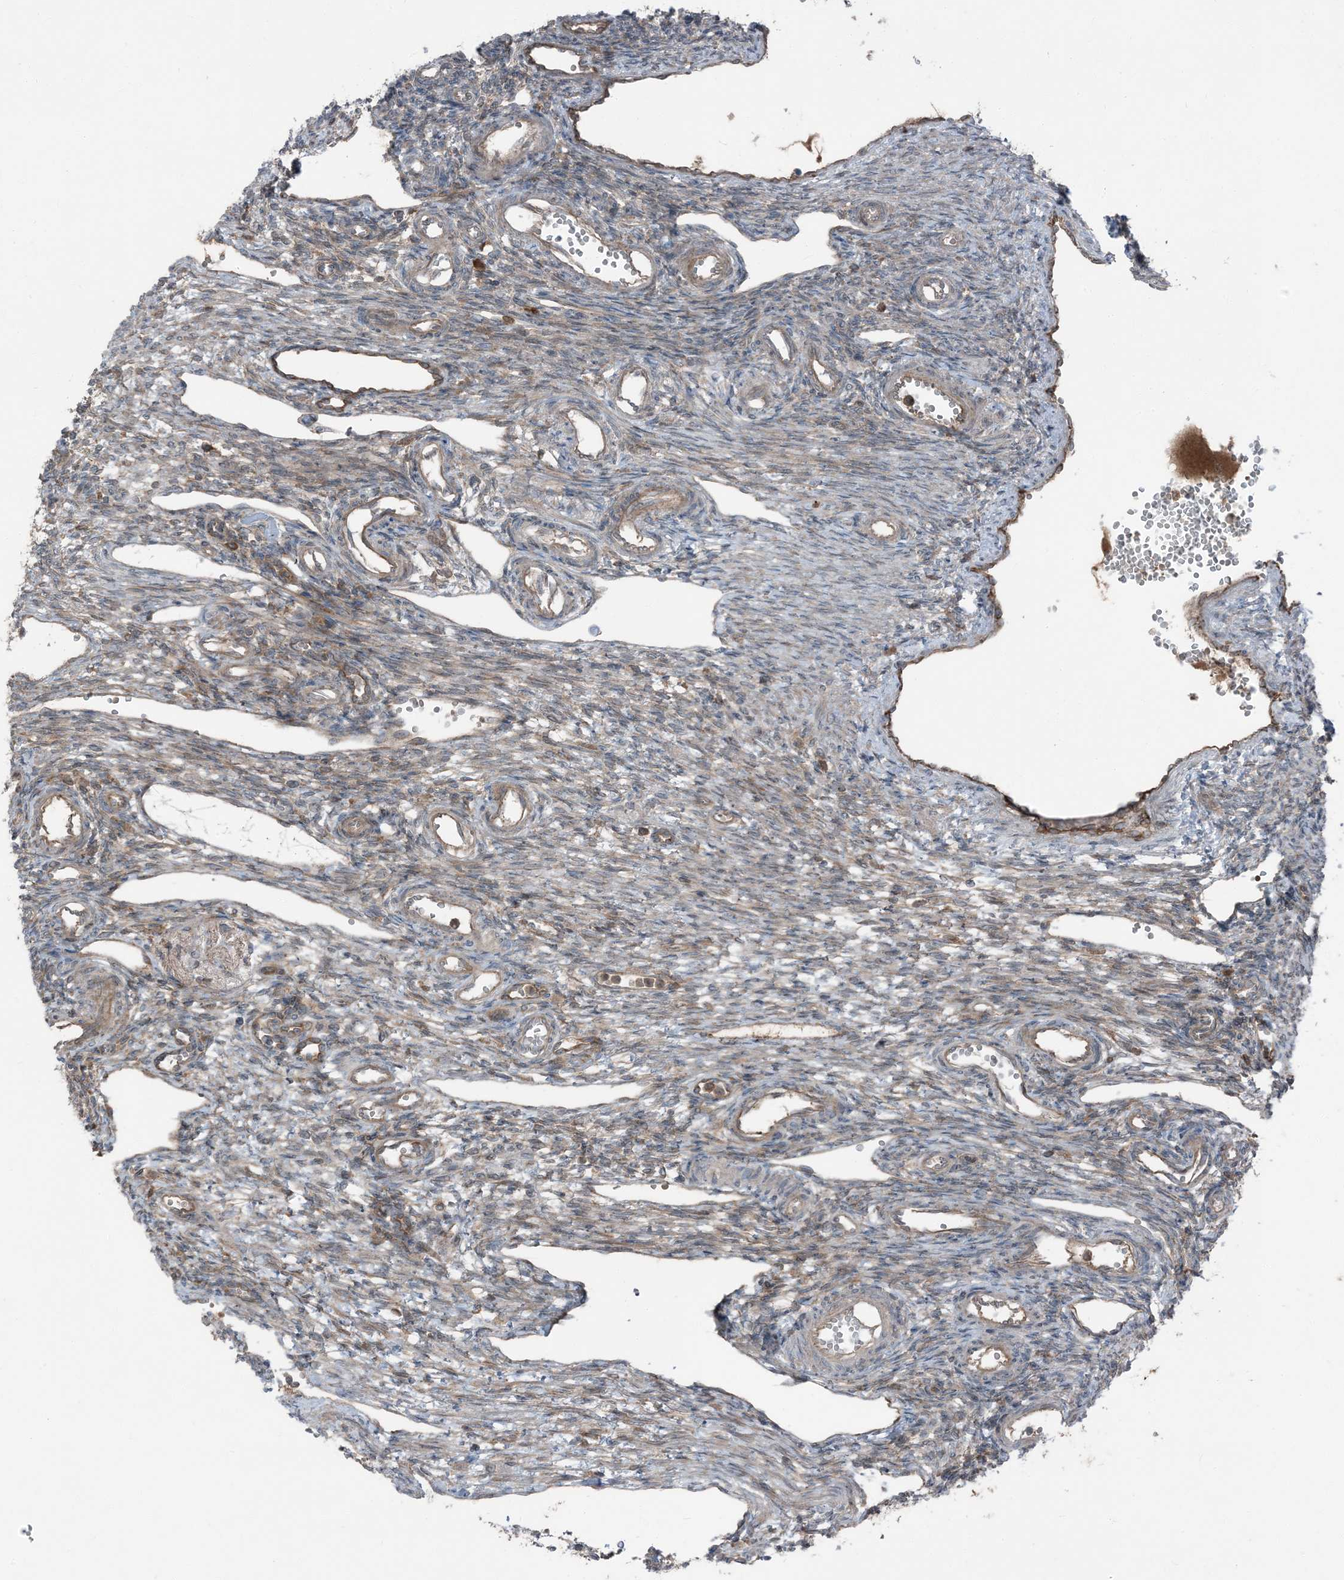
{"staining": {"intensity": "strong", "quantity": ">75%", "location": "cytoplasmic/membranous"}, "tissue": "ovary", "cell_type": "Follicle cells", "image_type": "normal", "snomed": [{"axis": "morphology", "description": "Normal tissue, NOS"}, {"axis": "morphology", "description": "Cyst, NOS"}, {"axis": "topography", "description": "Ovary"}], "caption": "A brown stain shows strong cytoplasmic/membranous staining of a protein in follicle cells of normal human ovary.", "gene": "RAB3GAP1", "patient": {"sex": "female", "age": 33}}